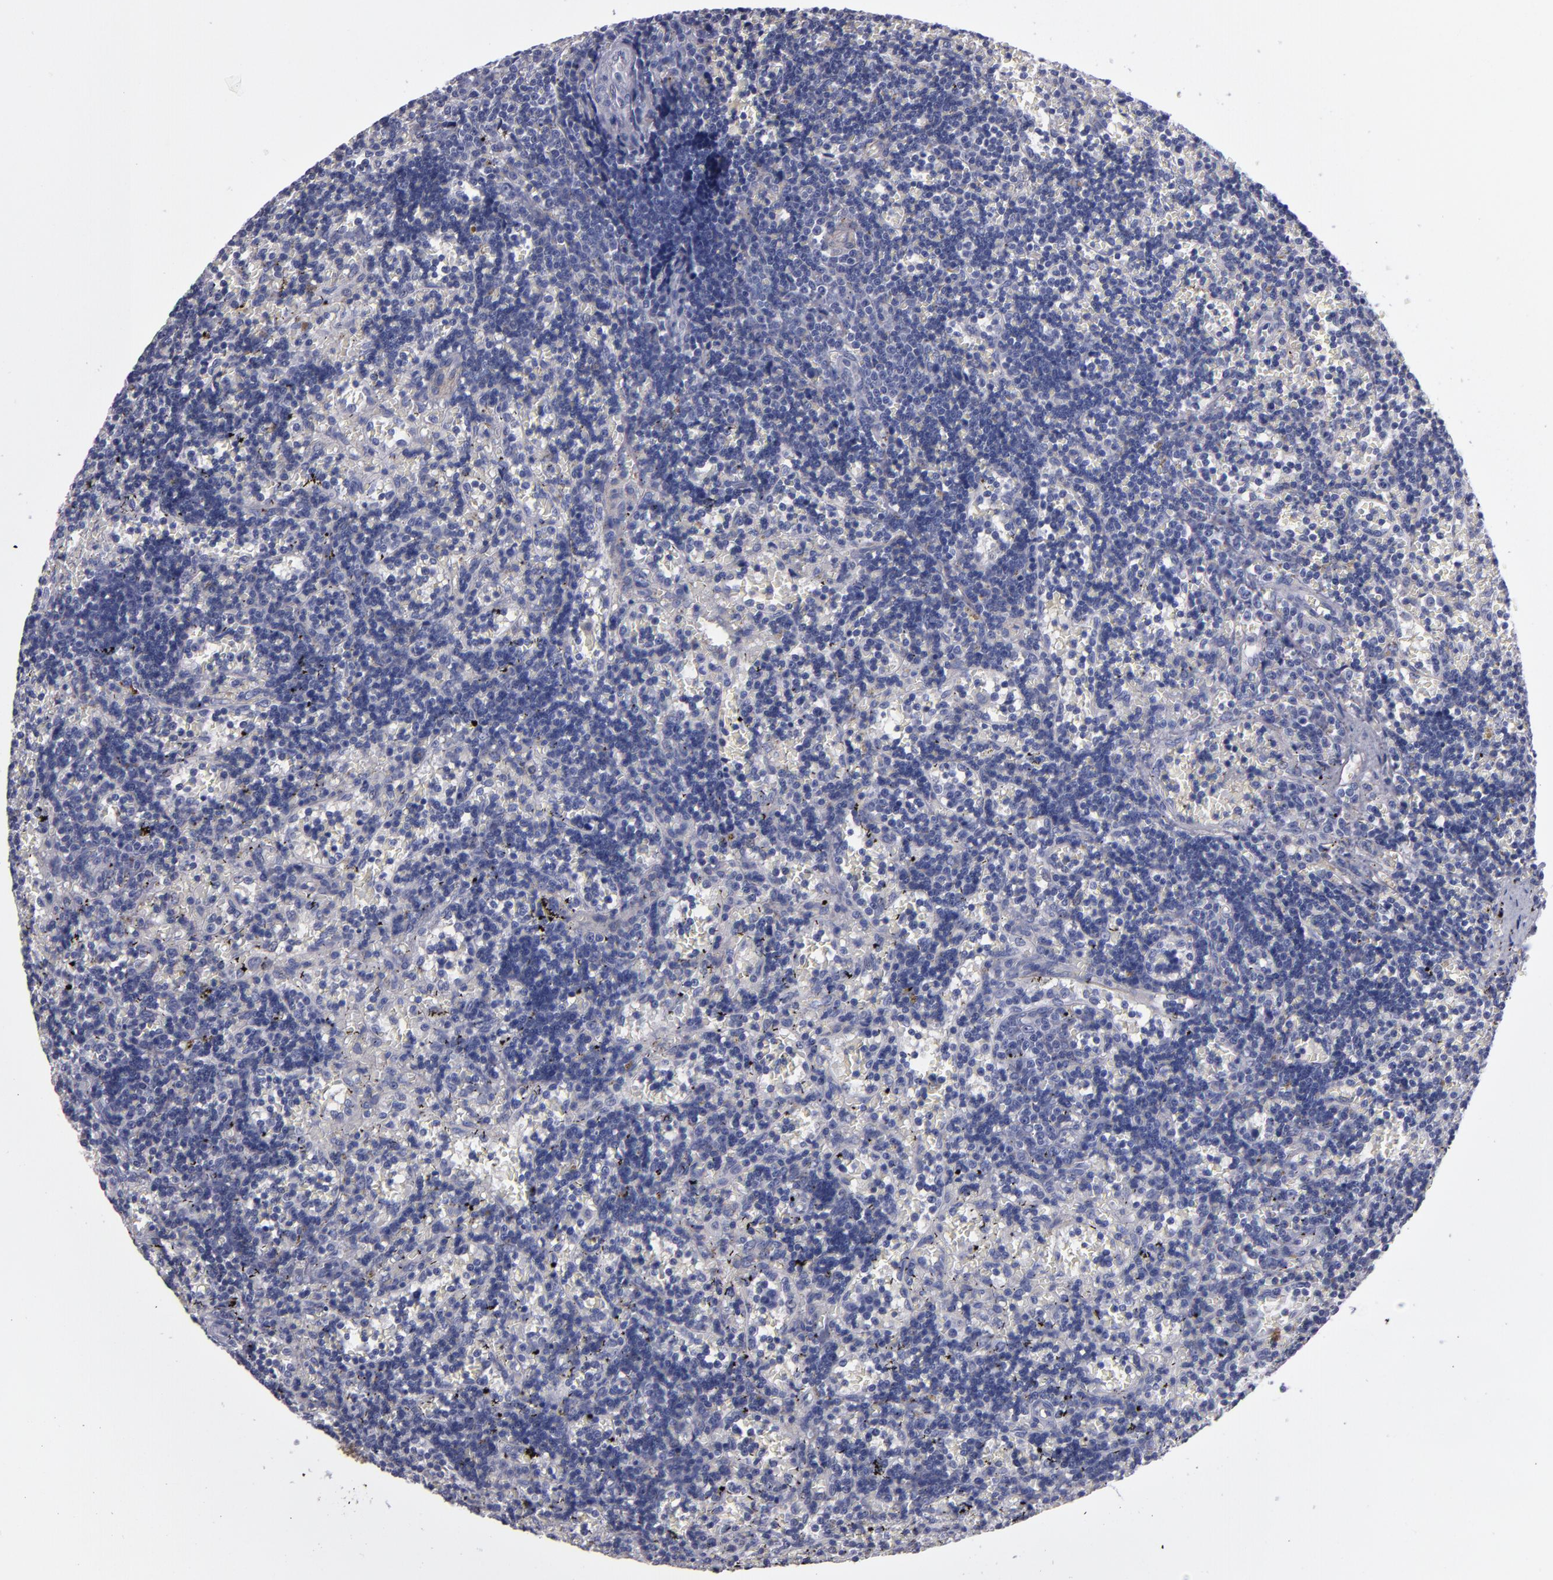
{"staining": {"intensity": "negative", "quantity": "none", "location": "none"}, "tissue": "lymphoma", "cell_type": "Tumor cells", "image_type": "cancer", "snomed": [{"axis": "morphology", "description": "Malignant lymphoma, non-Hodgkin's type, Low grade"}, {"axis": "topography", "description": "Spleen"}], "caption": "Protein analysis of malignant lymphoma, non-Hodgkin's type (low-grade) displays no significant expression in tumor cells.", "gene": "CDH3", "patient": {"sex": "male", "age": 60}}